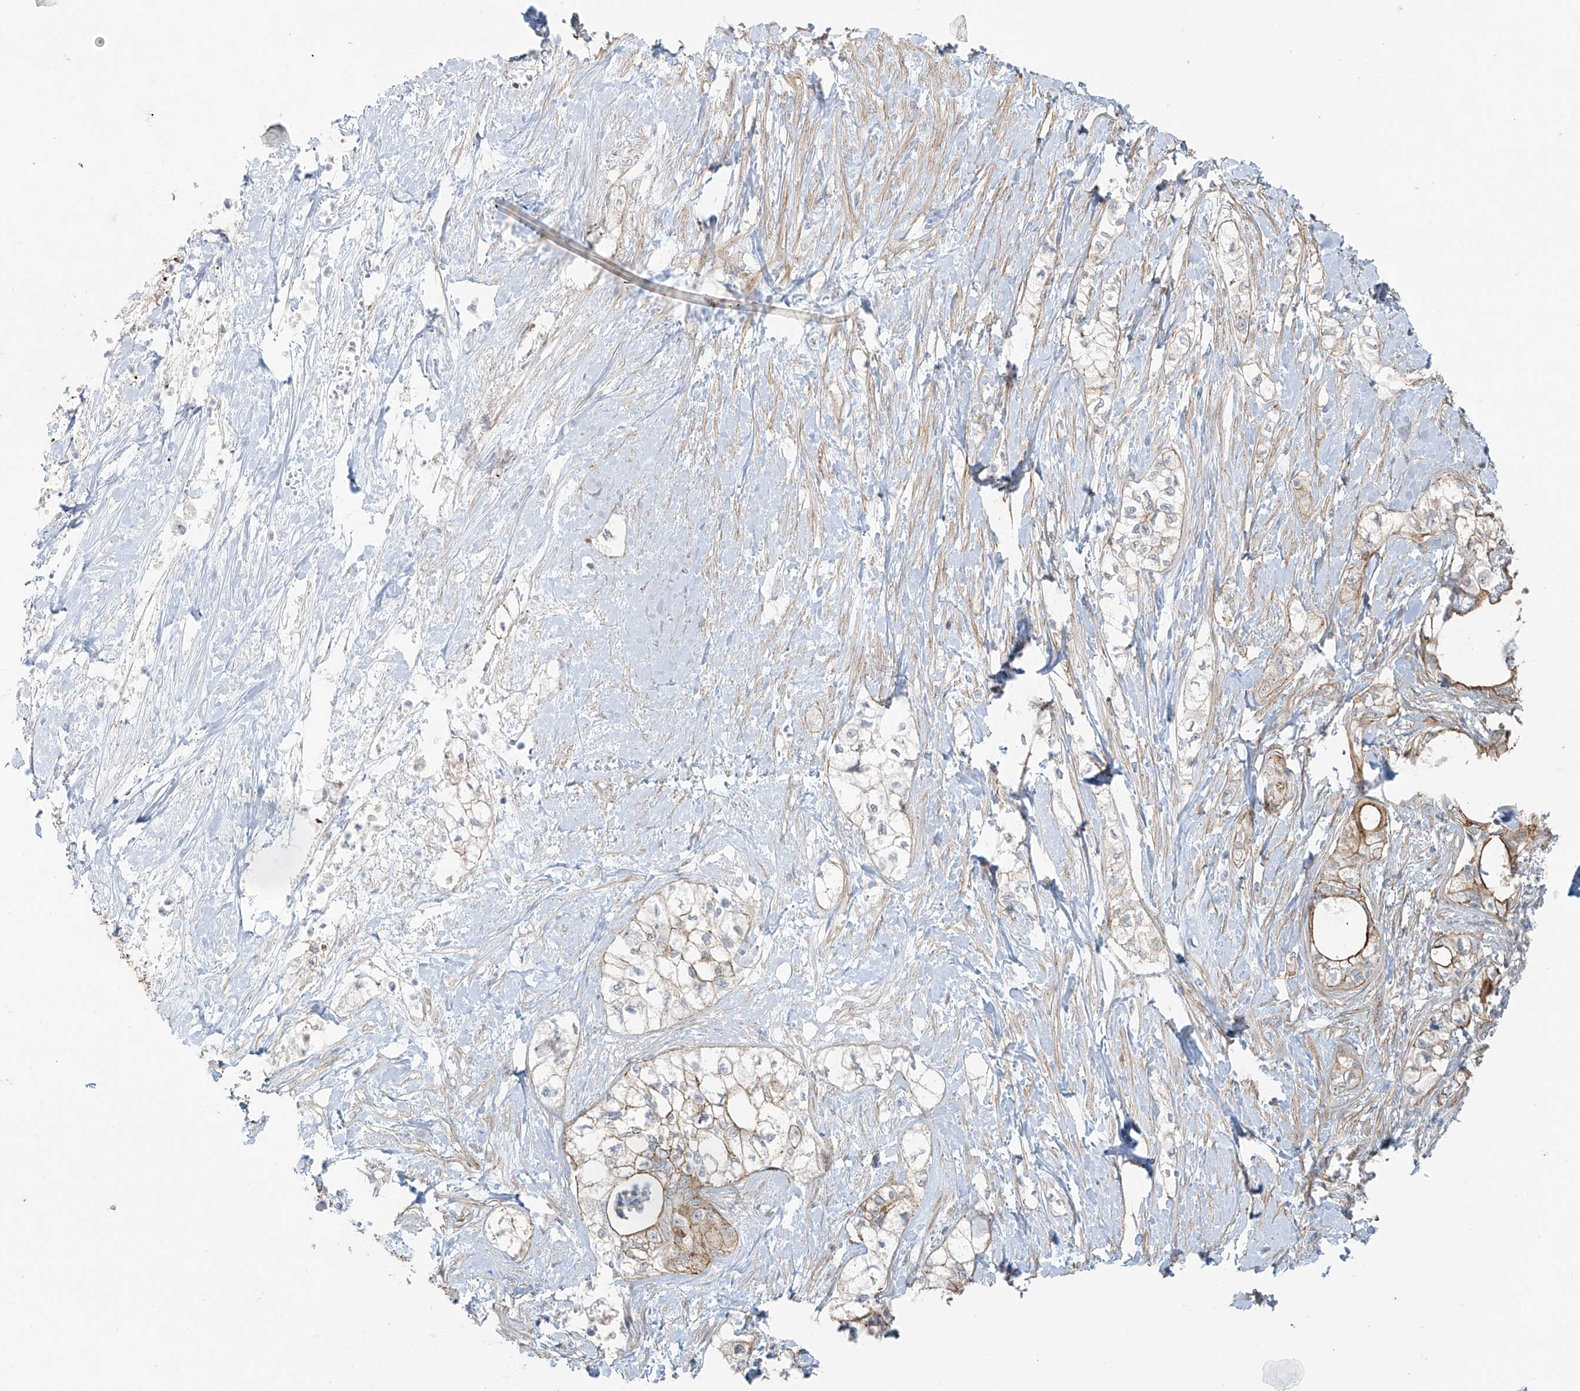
{"staining": {"intensity": "moderate", "quantity": "25%-75%", "location": "cytoplasmic/membranous"}, "tissue": "pancreatic cancer", "cell_type": "Tumor cells", "image_type": "cancer", "snomed": [{"axis": "morphology", "description": "Adenocarcinoma, NOS"}, {"axis": "topography", "description": "Pancreas"}], "caption": "Brown immunohistochemical staining in pancreatic cancer exhibits moderate cytoplasmic/membranous positivity in approximately 25%-75% of tumor cells.", "gene": "TUBE1", "patient": {"sex": "male", "age": 70}}